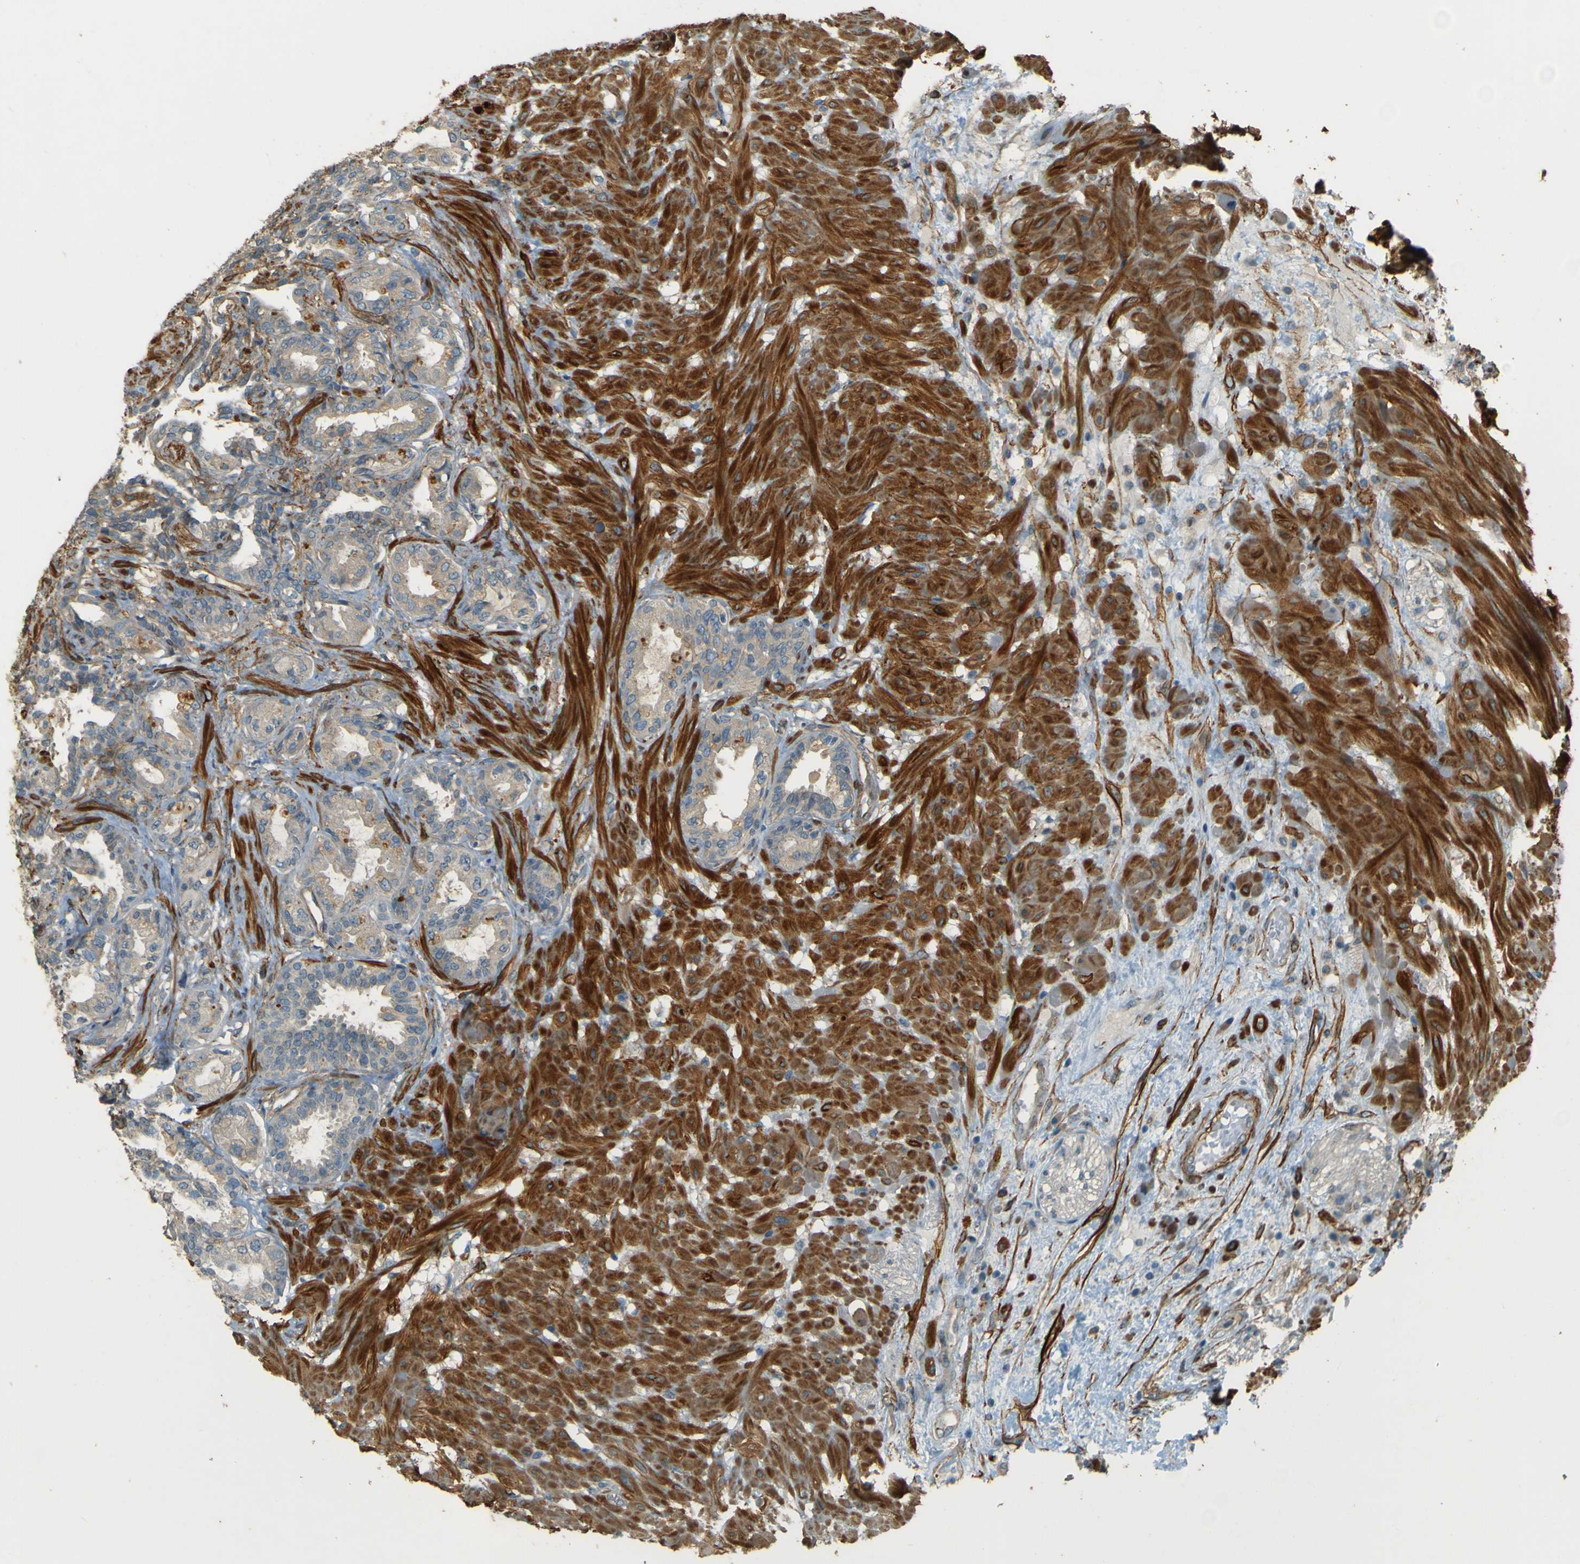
{"staining": {"intensity": "weak", "quantity": "<25%", "location": "cytoplasmic/membranous"}, "tissue": "seminal vesicle", "cell_type": "Glandular cells", "image_type": "normal", "snomed": [{"axis": "morphology", "description": "Normal tissue, NOS"}, {"axis": "topography", "description": "Seminal veicle"}], "caption": "Immunohistochemistry (IHC) of unremarkable seminal vesicle reveals no positivity in glandular cells.", "gene": "NEXN", "patient": {"sex": "male", "age": 61}}